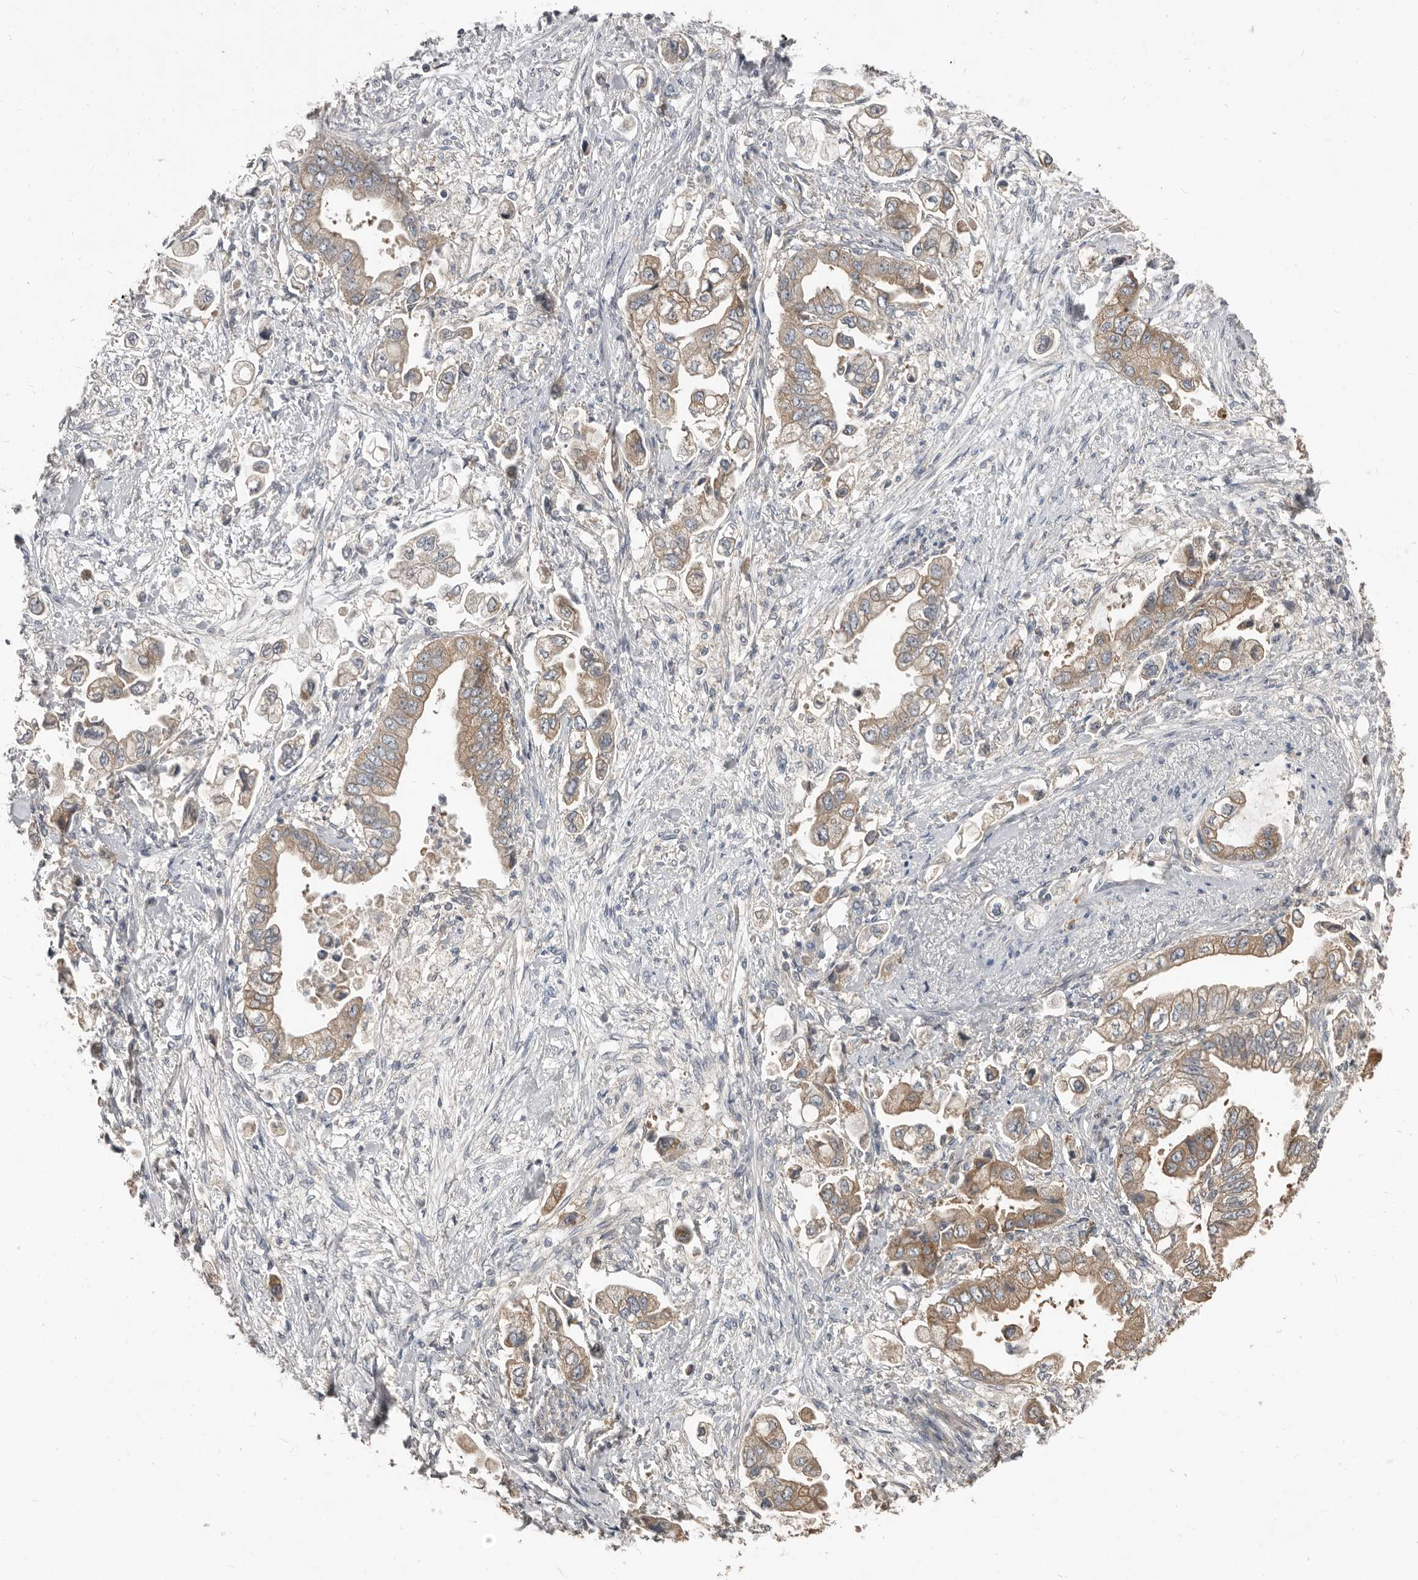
{"staining": {"intensity": "moderate", "quantity": ">75%", "location": "cytoplasmic/membranous"}, "tissue": "stomach cancer", "cell_type": "Tumor cells", "image_type": "cancer", "snomed": [{"axis": "morphology", "description": "Adenocarcinoma, NOS"}, {"axis": "topography", "description": "Stomach"}], "caption": "Protein positivity by immunohistochemistry (IHC) exhibits moderate cytoplasmic/membranous staining in about >75% of tumor cells in stomach cancer. The protein is shown in brown color, while the nuclei are stained blue.", "gene": "AKNAD1", "patient": {"sex": "male", "age": 62}}